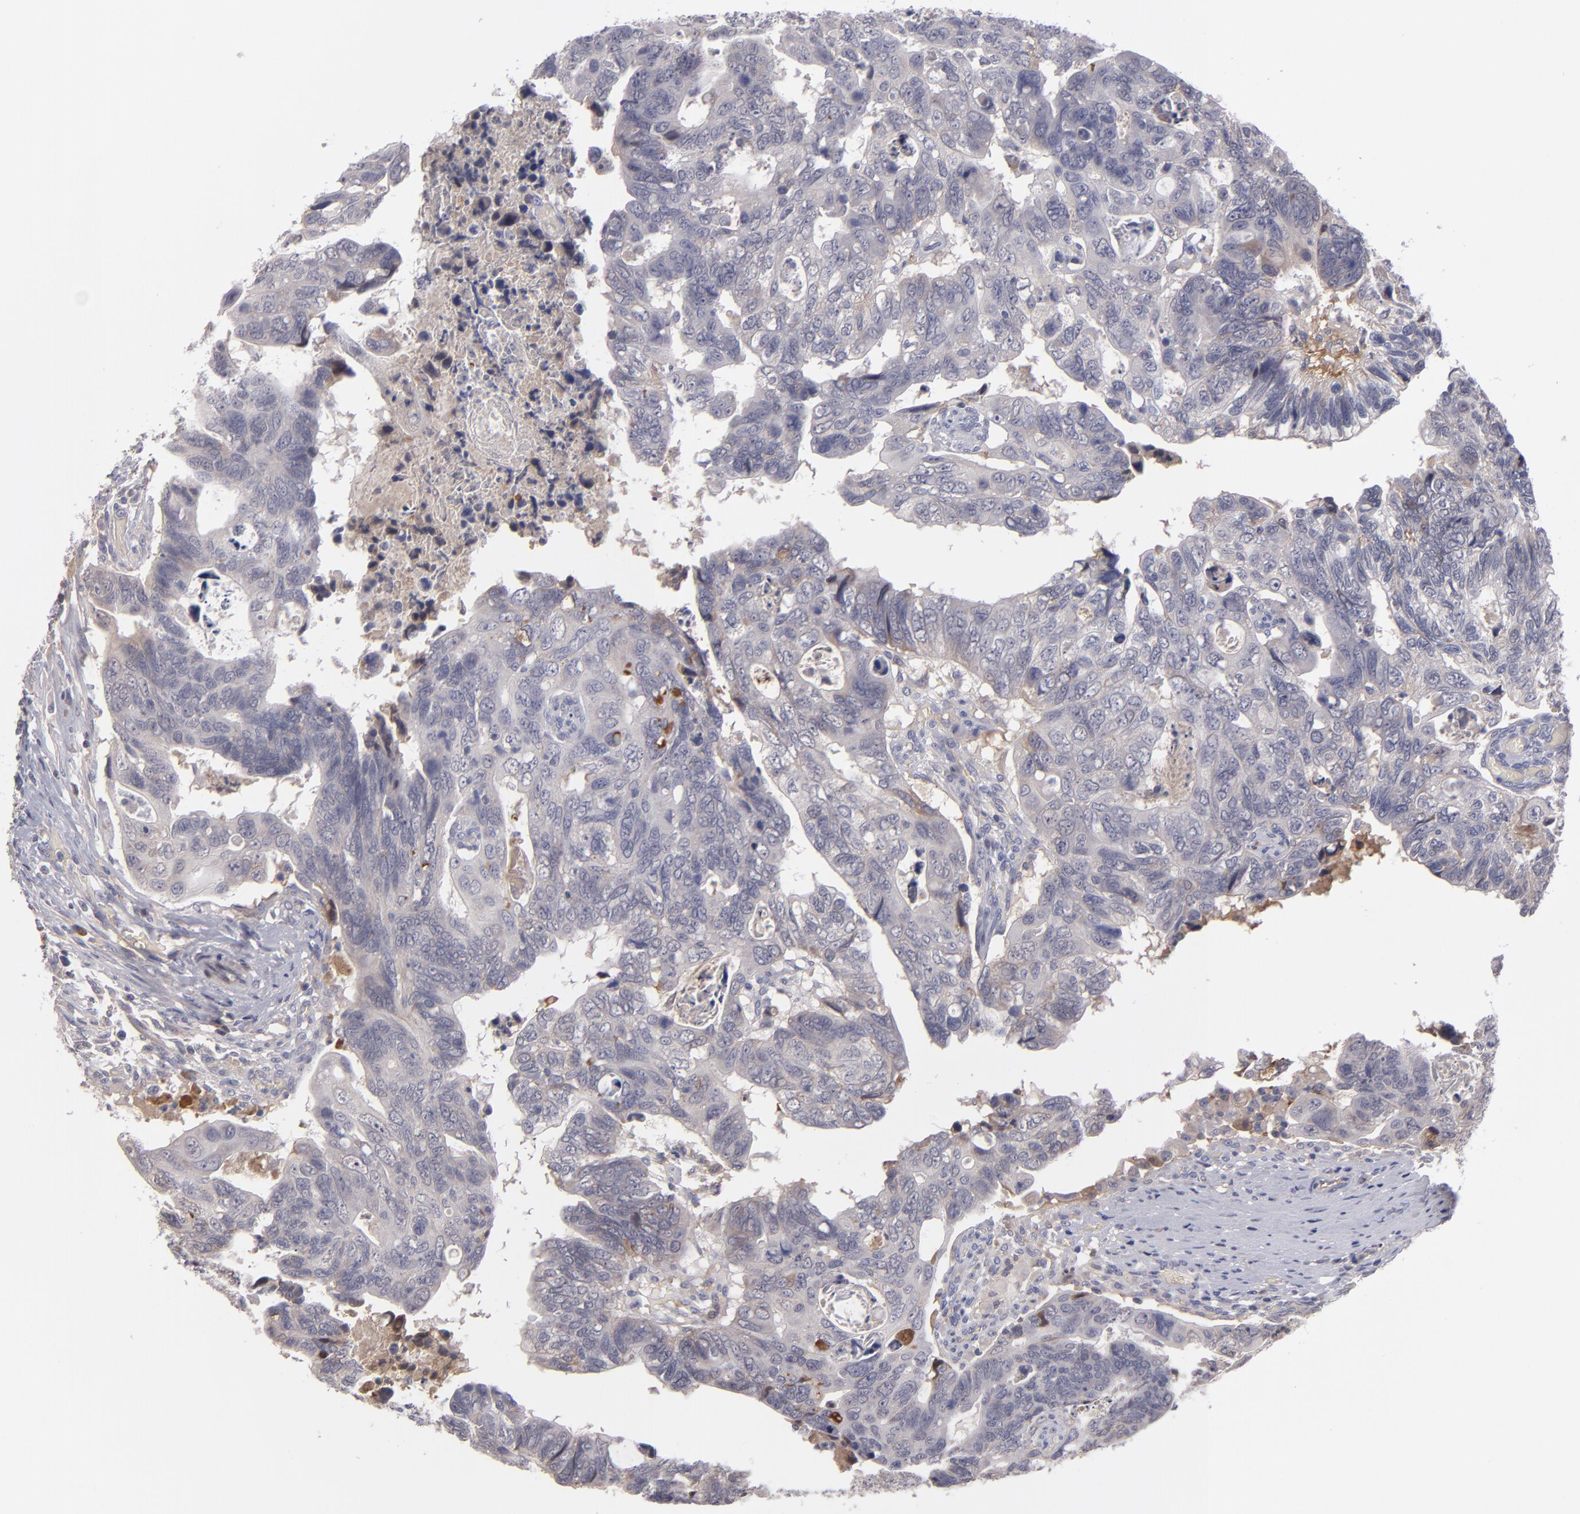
{"staining": {"intensity": "moderate", "quantity": "<25%", "location": "cytoplasmic/membranous"}, "tissue": "colorectal cancer", "cell_type": "Tumor cells", "image_type": "cancer", "snomed": [{"axis": "morphology", "description": "Adenocarcinoma, NOS"}, {"axis": "topography", "description": "Rectum"}], "caption": "IHC micrograph of human adenocarcinoma (colorectal) stained for a protein (brown), which exhibits low levels of moderate cytoplasmic/membranous expression in about <25% of tumor cells.", "gene": "ITIH4", "patient": {"sex": "male", "age": 53}}